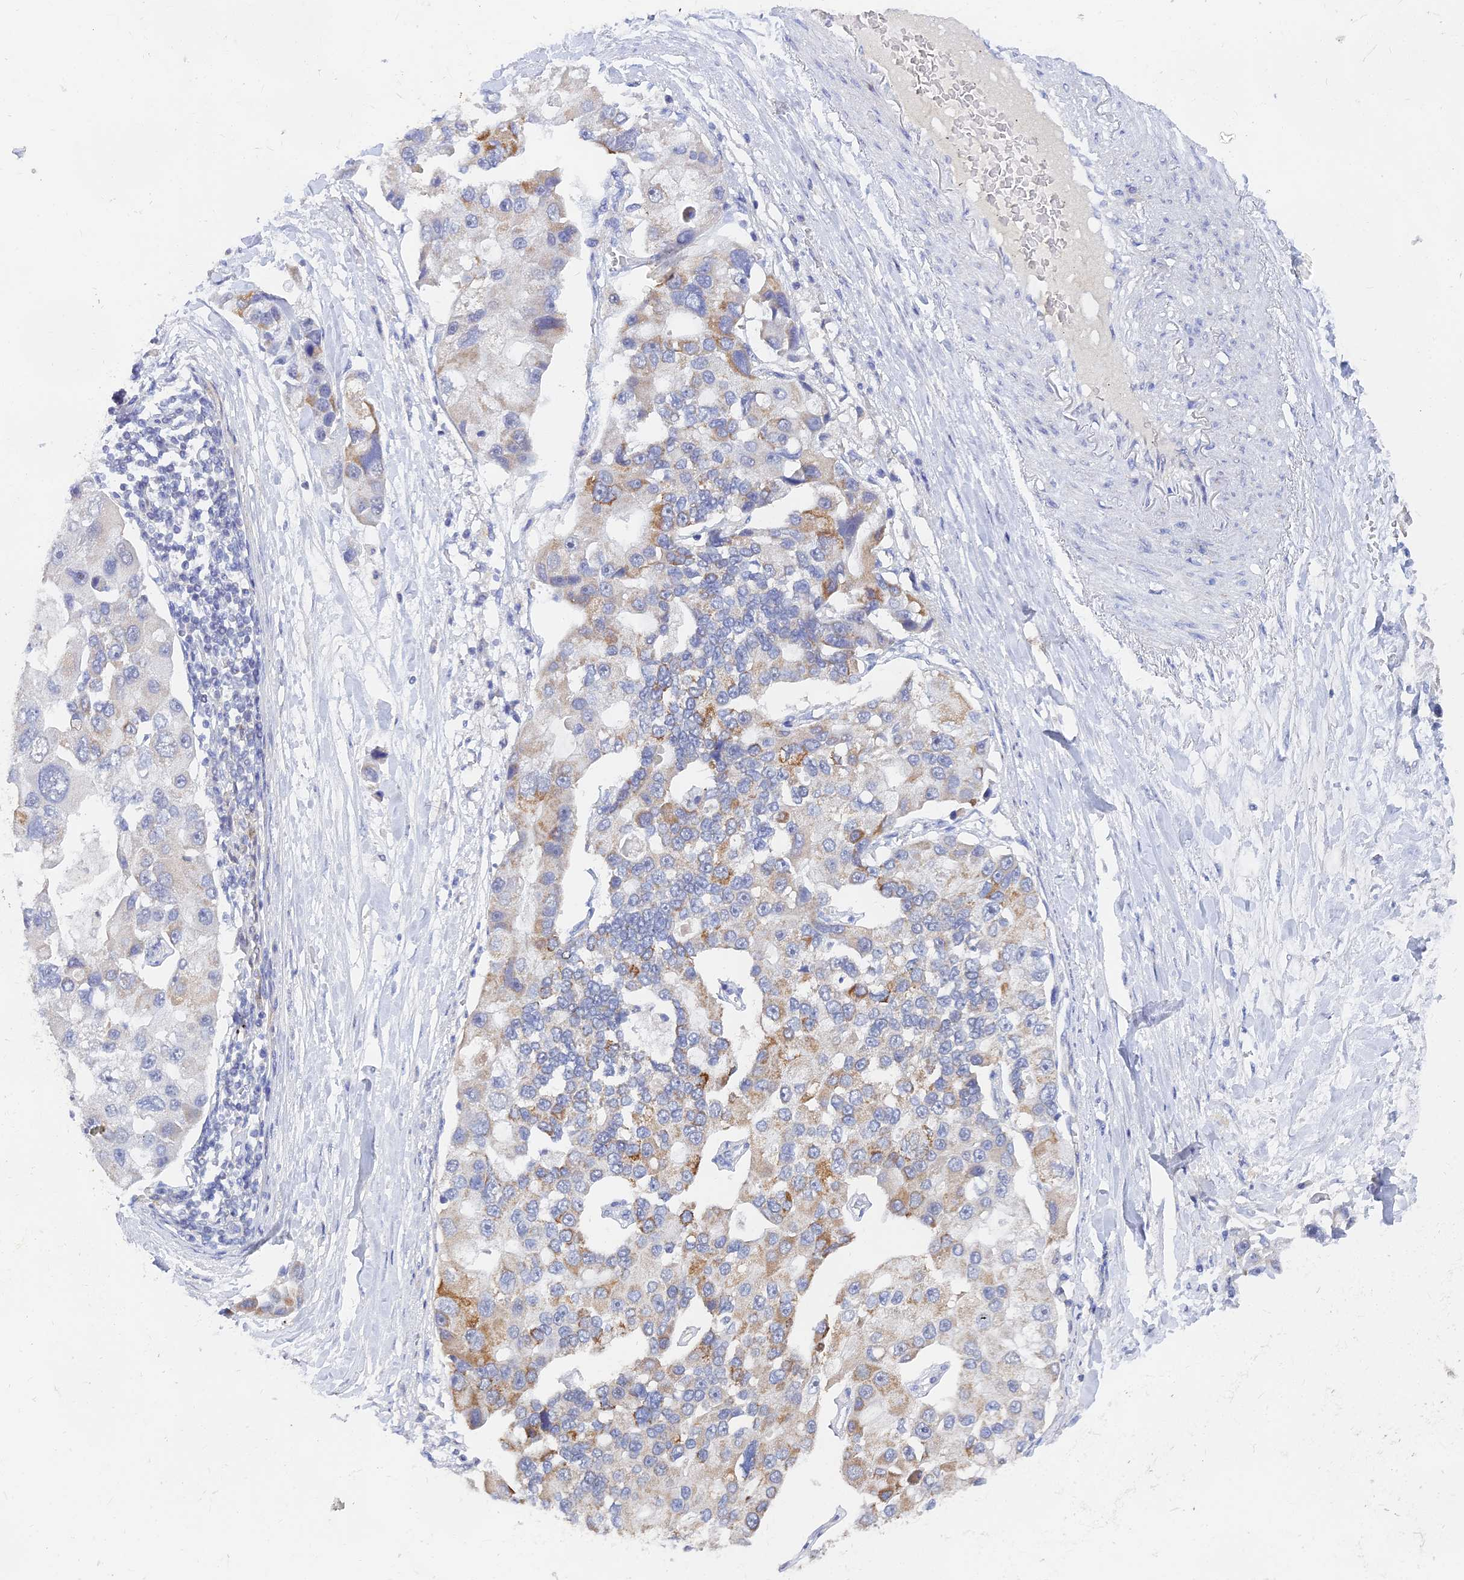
{"staining": {"intensity": "strong", "quantity": "<25%", "location": "cytoplasmic/membranous"}, "tissue": "lung cancer", "cell_type": "Tumor cells", "image_type": "cancer", "snomed": [{"axis": "morphology", "description": "Adenocarcinoma, NOS"}, {"axis": "topography", "description": "Lung"}], "caption": "Lung adenocarcinoma stained for a protein (brown) reveals strong cytoplasmic/membranous positive positivity in approximately <25% of tumor cells.", "gene": "LRIF1", "patient": {"sex": "female", "age": 54}}